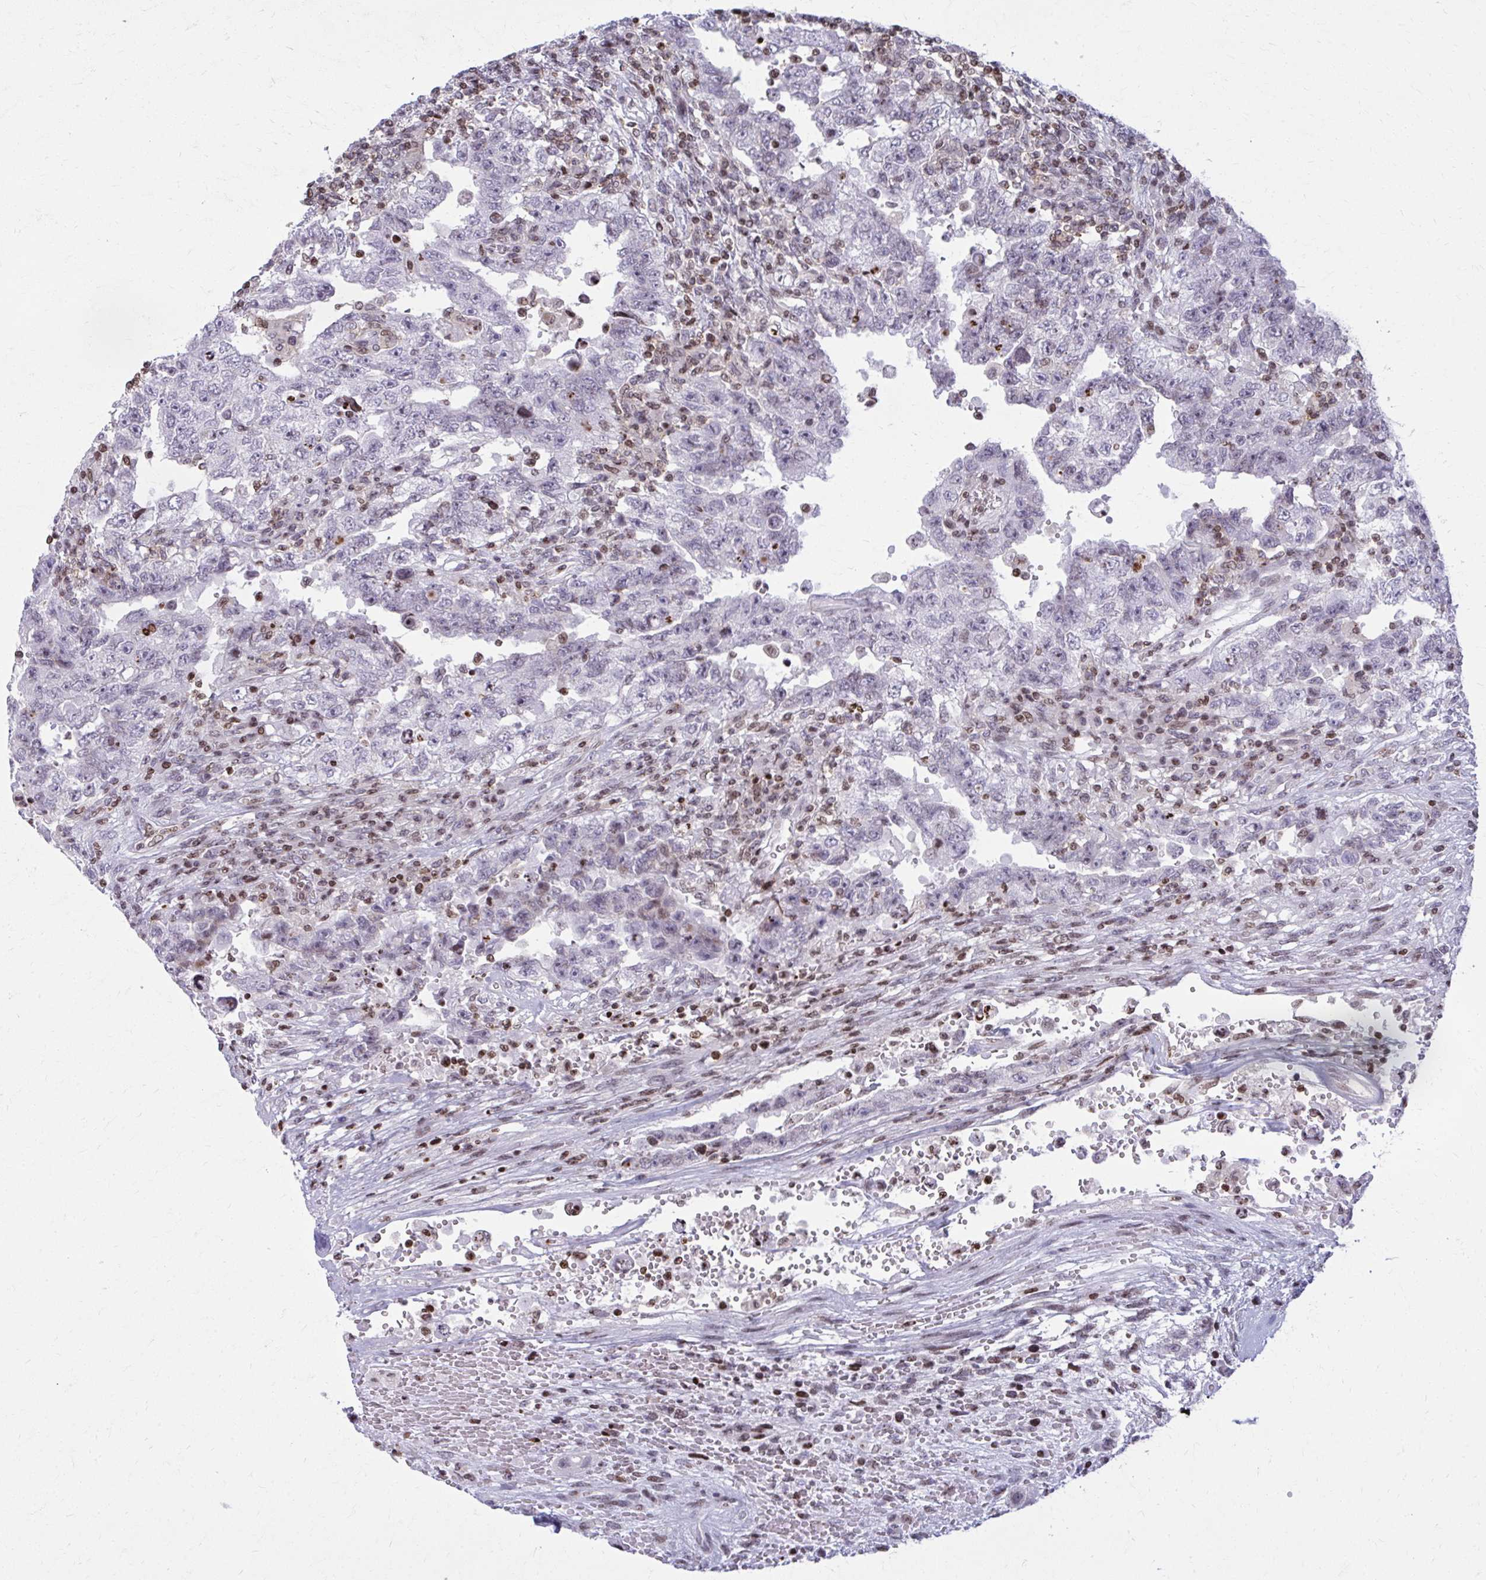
{"staining": {"intensity": "negative", "quantity": "none", "location": "none"}, "tissue": "testis cancer", "cell_type": "Tumor cells", "image_type": "cancer", "snomed": [{"axis": "morphology", "description": "Carcinoma, Embryonal, NOS"}, {"axis": "topography", "description": "Testis"}], "caption": "Immunohistochemical staining of human testis cancer exhibits no significant staining in tumor cells.", "gene": "AP5M1", "patient": {"sex": "male", "age": 26}}